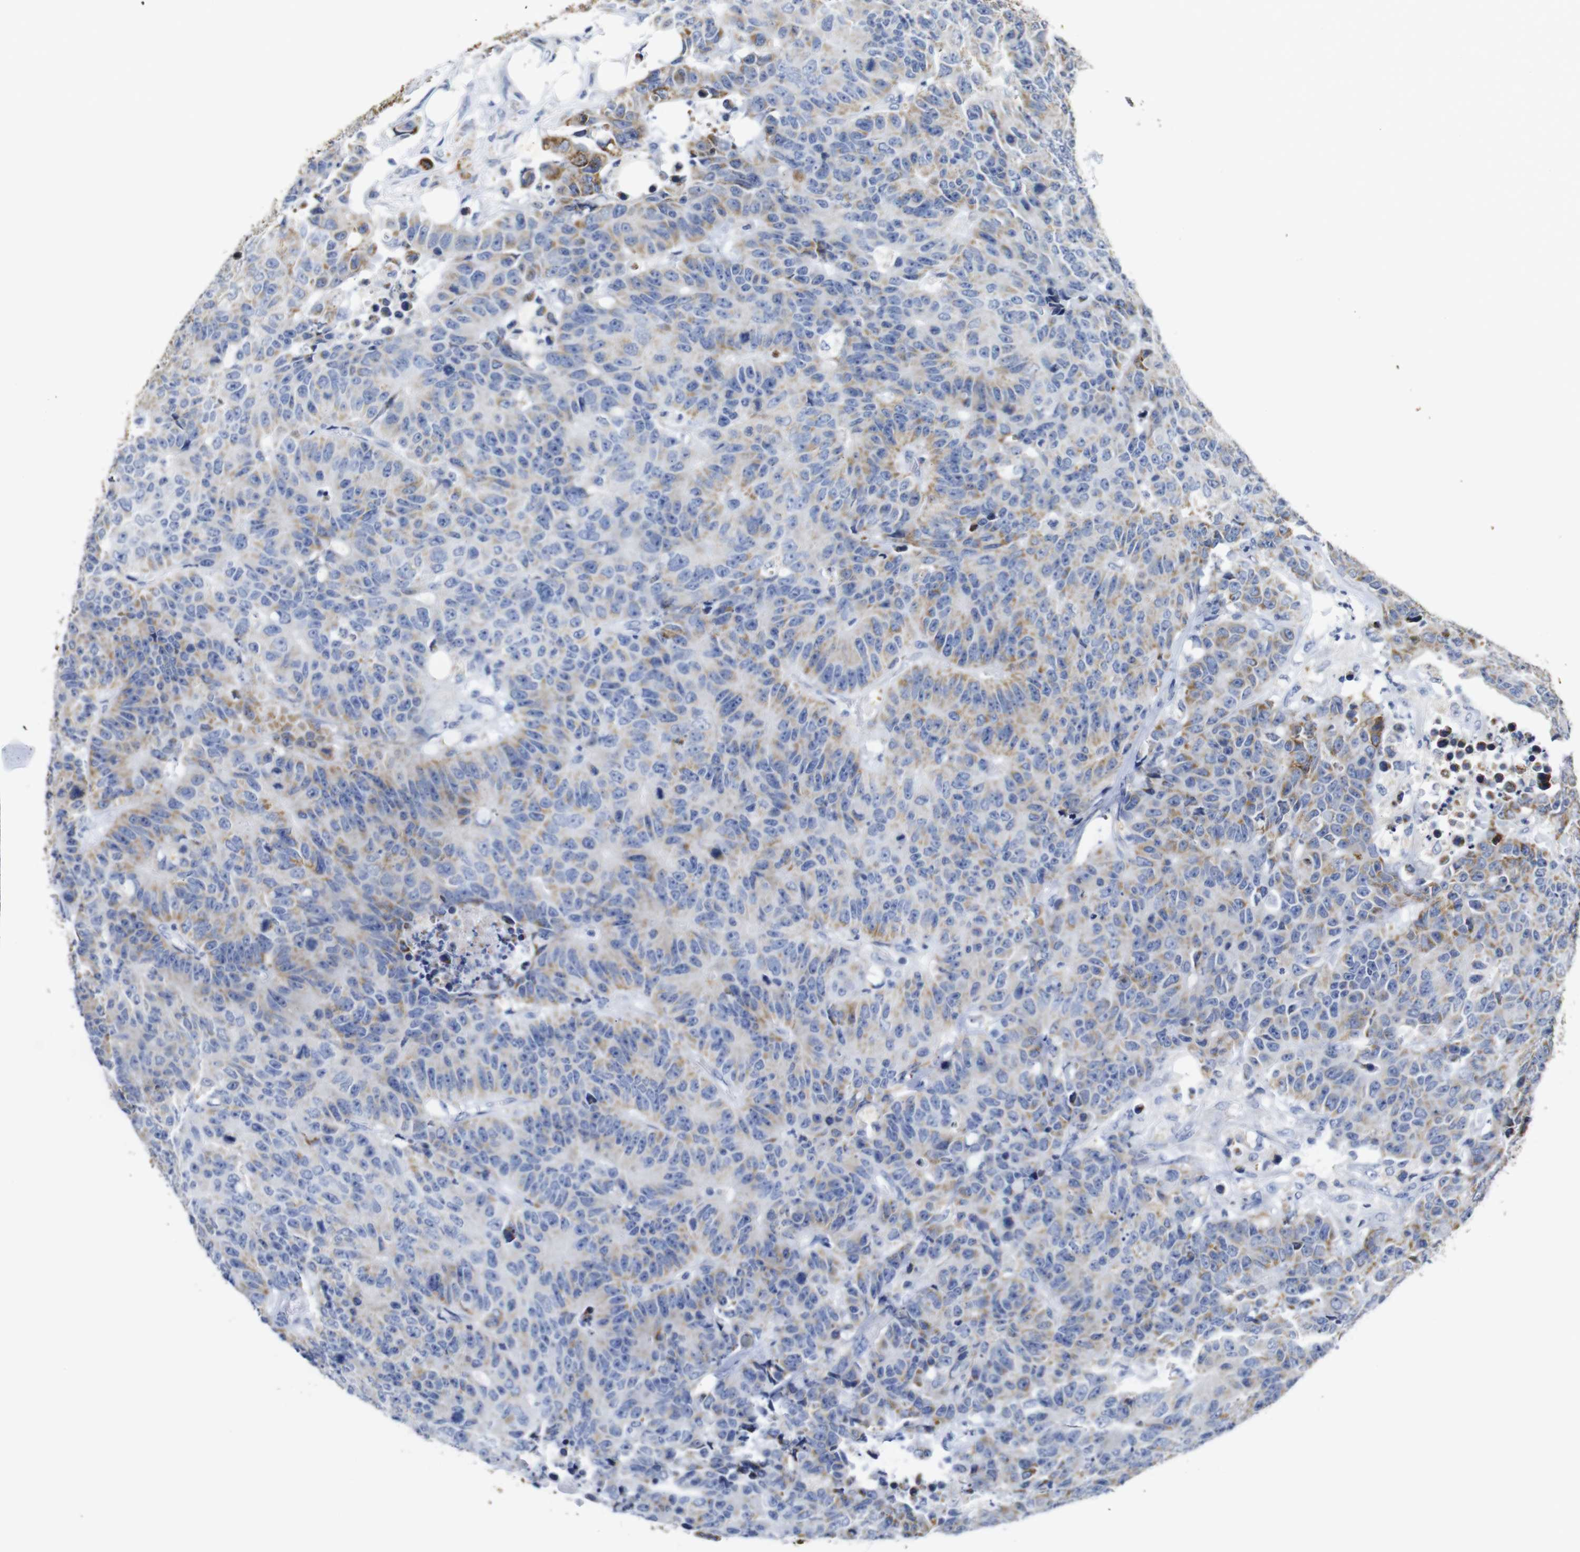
{"staining": {"intensity": "weak", "quantity": "25%-75%", "location": "cytoplasmic/membranous"}, "tissue": "colorectal cancer", "cell_type": "Tumor cells", "image_type": "cancer", "snomed": [{"axis": "morphology", "description": "Adenocarcinoma, NOS"}, {"axis": "topography", "description": "Colon"}], "caption": "High-magnification brightfield microscopy of colorectal adenocarcinoma stained with DAB (brown) and counterstained with hematoxylin (blue). tumor cells exhibit weak cytoplasmic/membranous staining is identified in approximately25%-75% of cells. Immunohistochemistry stains the protein of interest in brown and the nuclei are stained blue.", "gene": "MAOA", "patient": {"sex": "female", "age": 86}}